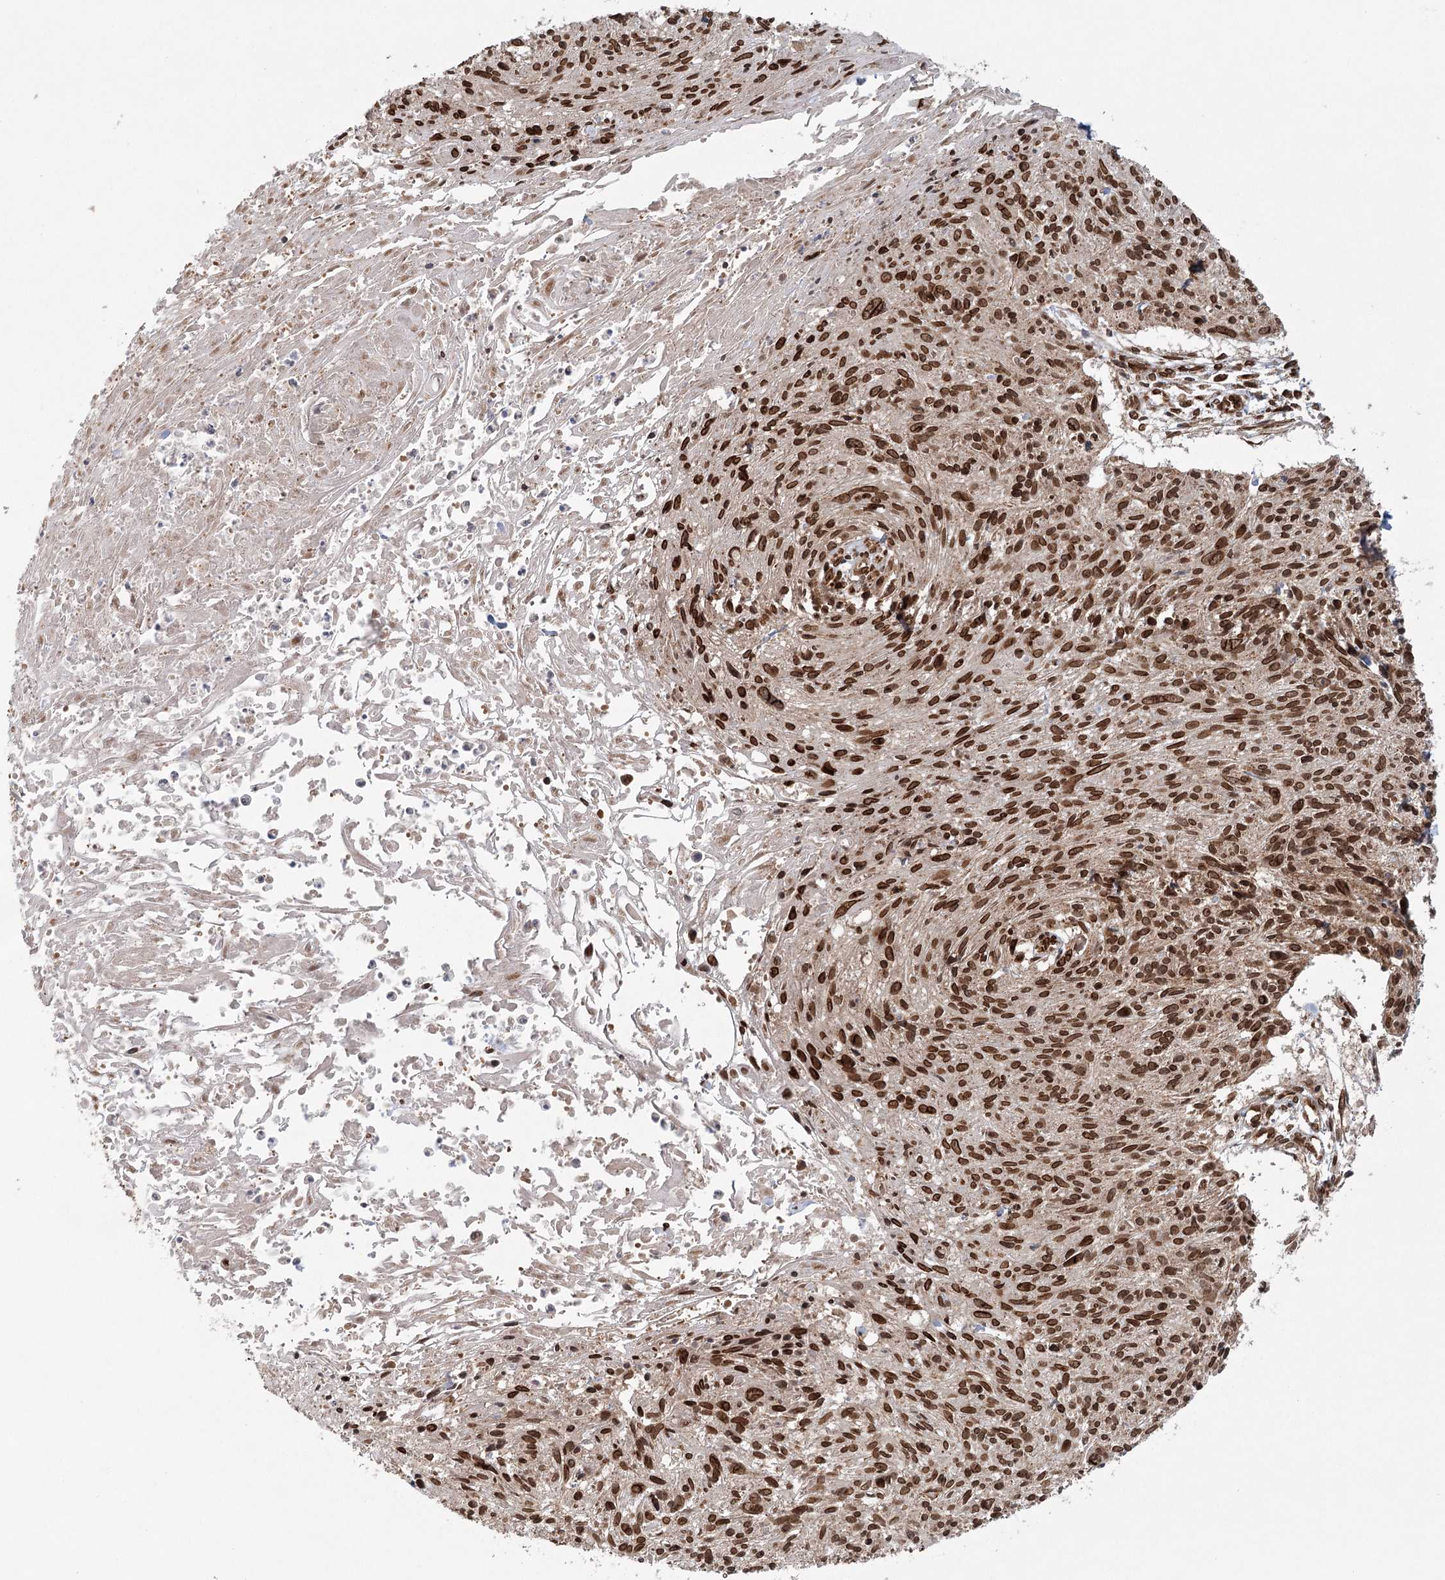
{"staining": {"intensity": "strong", "quantity": ">75%", "location": "cytoplasmic/membranous,nuclear"}, "tissue": "cervical cancer", "cell_type": "Tumor cells", "image_type": "cancer", "snomed": [{"axis": "morphology", "description": "Squamous cell carcinoma, NOS"}, {"axis": "topography", "description": "Cervix"}], "caption": "Immunohistochemistry of human cervical cancer (squamous cell carcinoma) shows high levels of strong cytoplasmic/membranous and nuclear expression in approximately >75% of tumor cells.", "gene": "BCKDHA", "patient": {"sex": "female", "age": 51}}